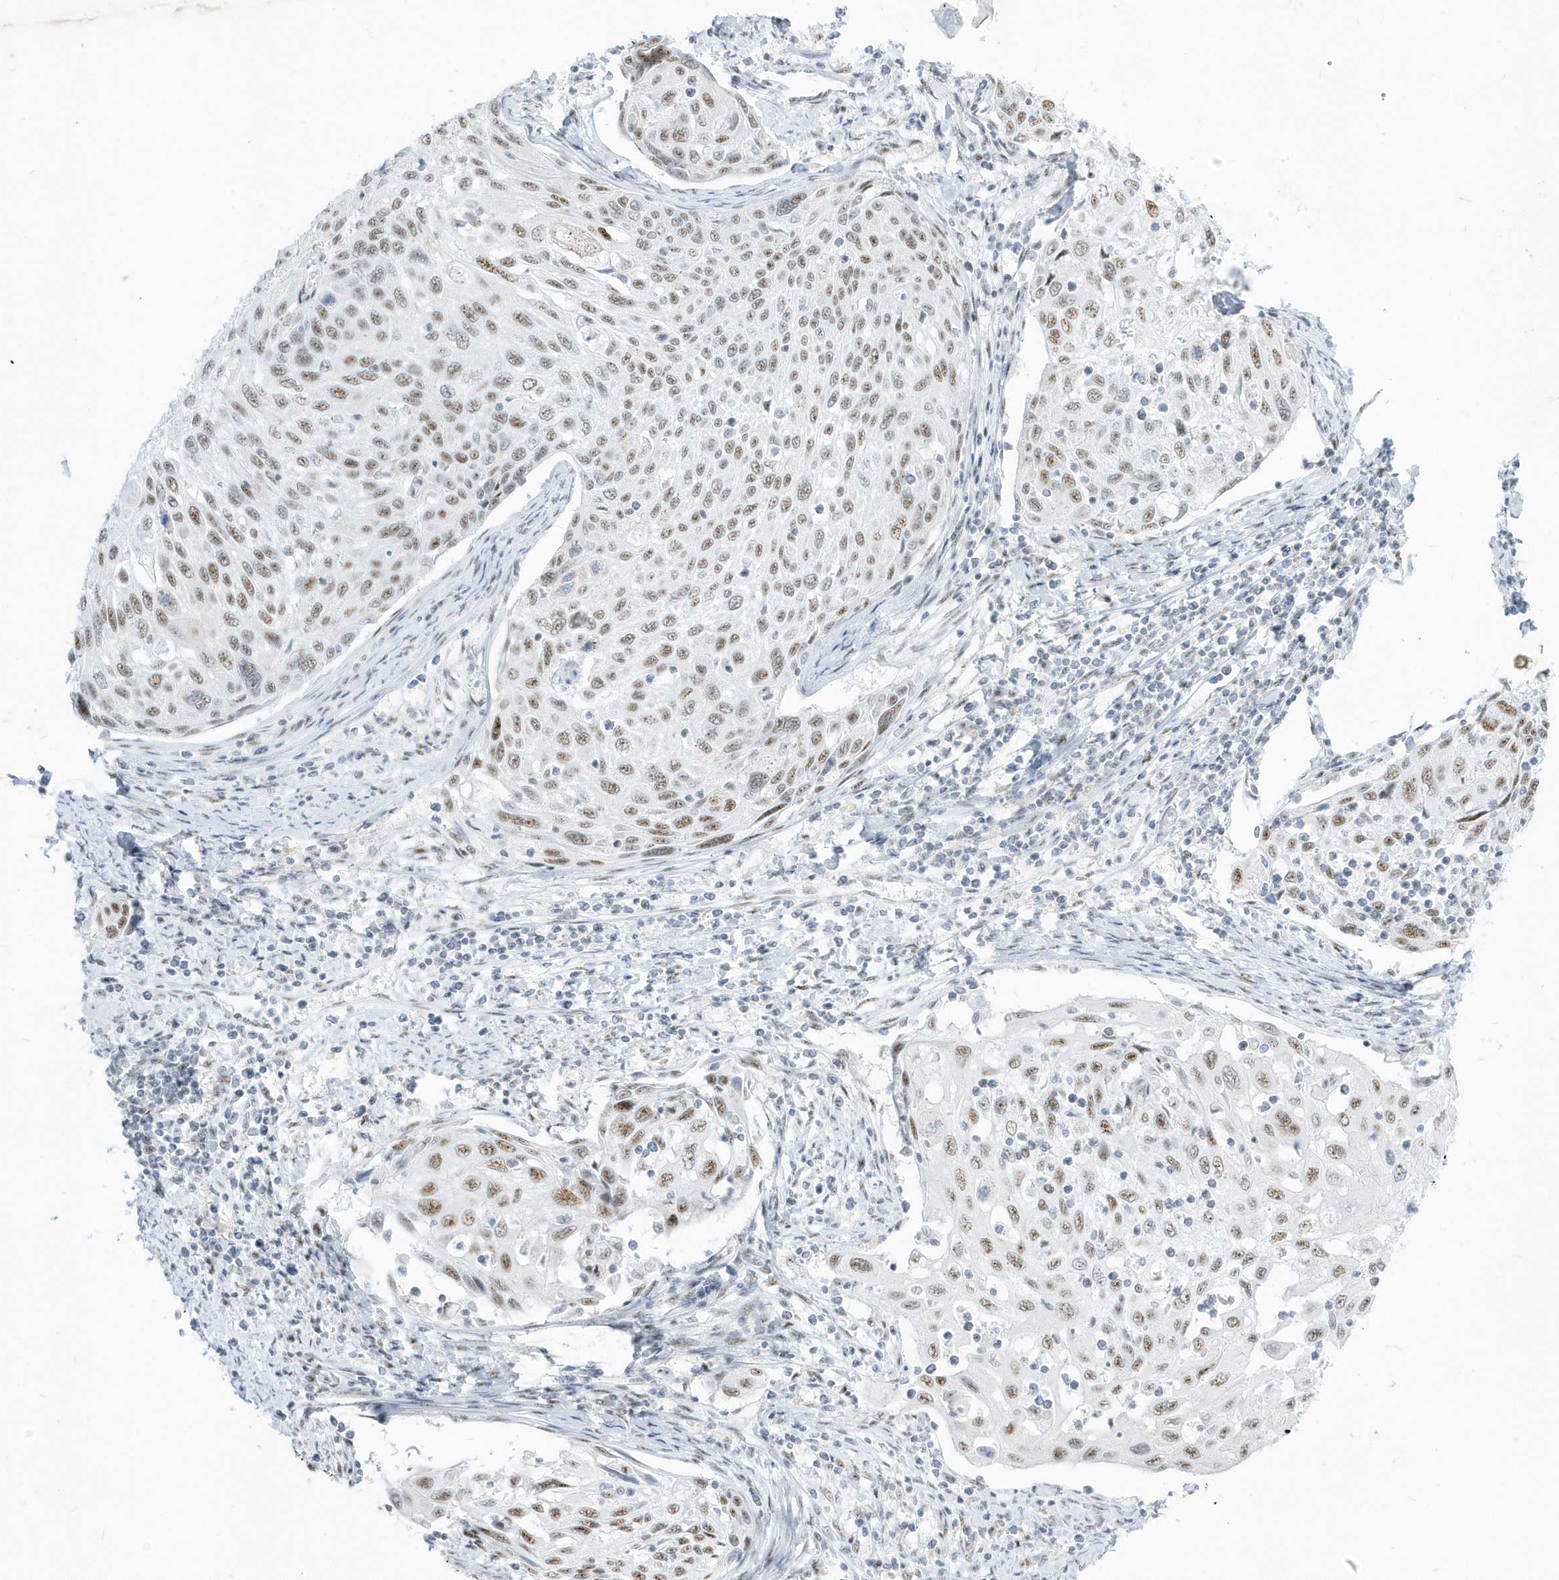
{"staining": {"intensity": "moderate", "quantity": ">75%", "location": "nuclear"}, "tissue": "cervical cancer", "cell_type": "Tumor cells", "image_type": "cancer", "snomed": [{"axis": "morphology", "description": "Squamous cell carcinoma, NOS"}, {"axis": "topography", "description": "Cervix"}], "caption": "Immunohistochemical staining of cervical cancer (squamous cell carcinoma) reveals medium levels of moderate nuclear positivity in approximately >75% of tumor cells.", "gene": "PLEKHN1", "patient": {"sex": "female", "age": 70}}